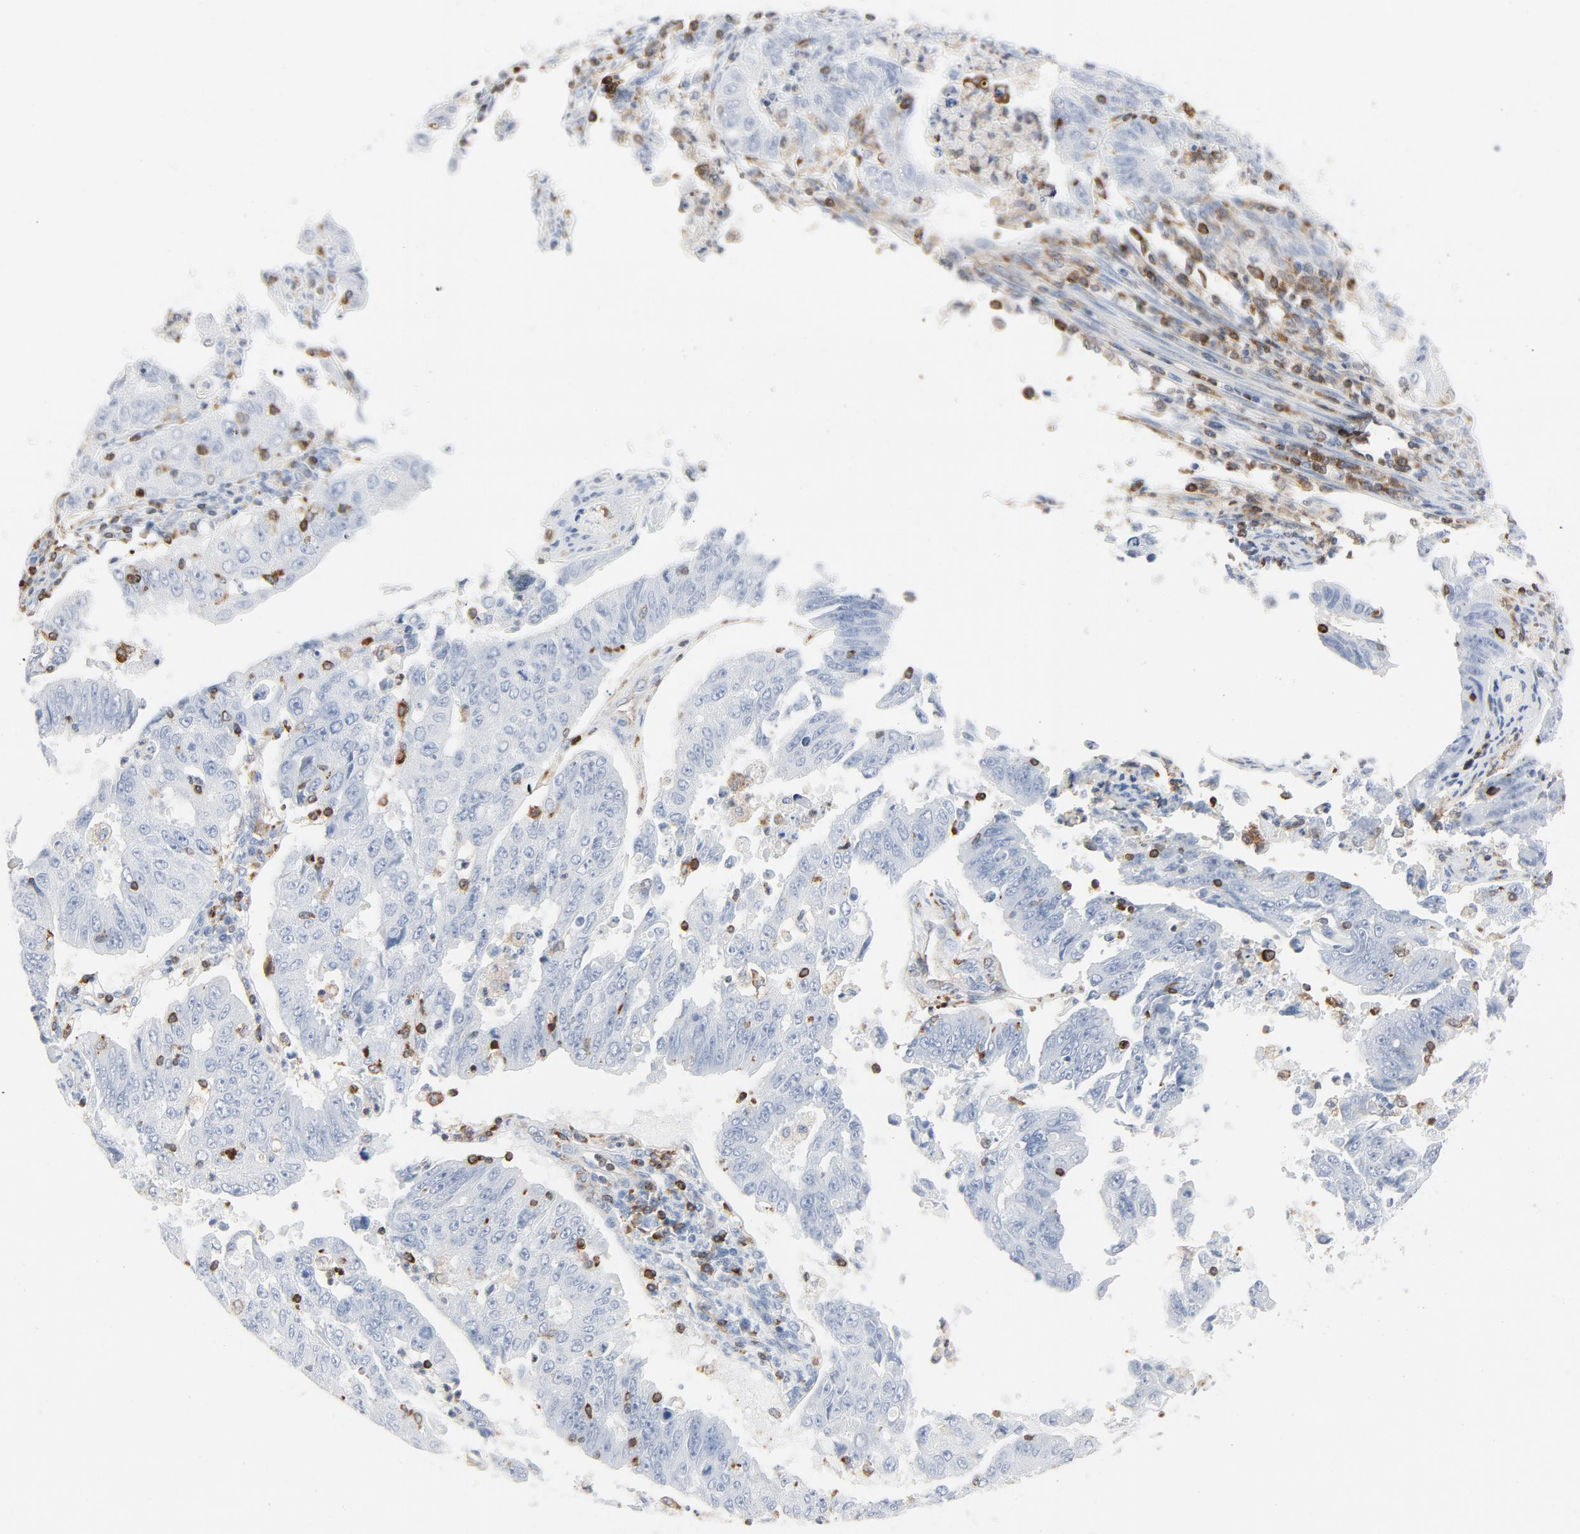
{"staining": {"intensity": "negative", "quantity": "none", "location": "none"}, "tissue": "endometrial cancer", "cell_type": "Tumor cells", "image_type": "cancer", "snomed": [{"axis": "morphology", "description": "Adenocarcinoma, NOS"}, {"axis": "topography", "description": "Endometrium"}], "caption": "High magnification brightfield microscopy of endometrial adenocarcinoma stained with DAB (3,3'-diaminobenzidine) (brown) and counterstained with hematoxylin (blue): tumor cells show no significant positivity.", "gene": "LCP2", "patient": {"sex": "female", "age": 42}}